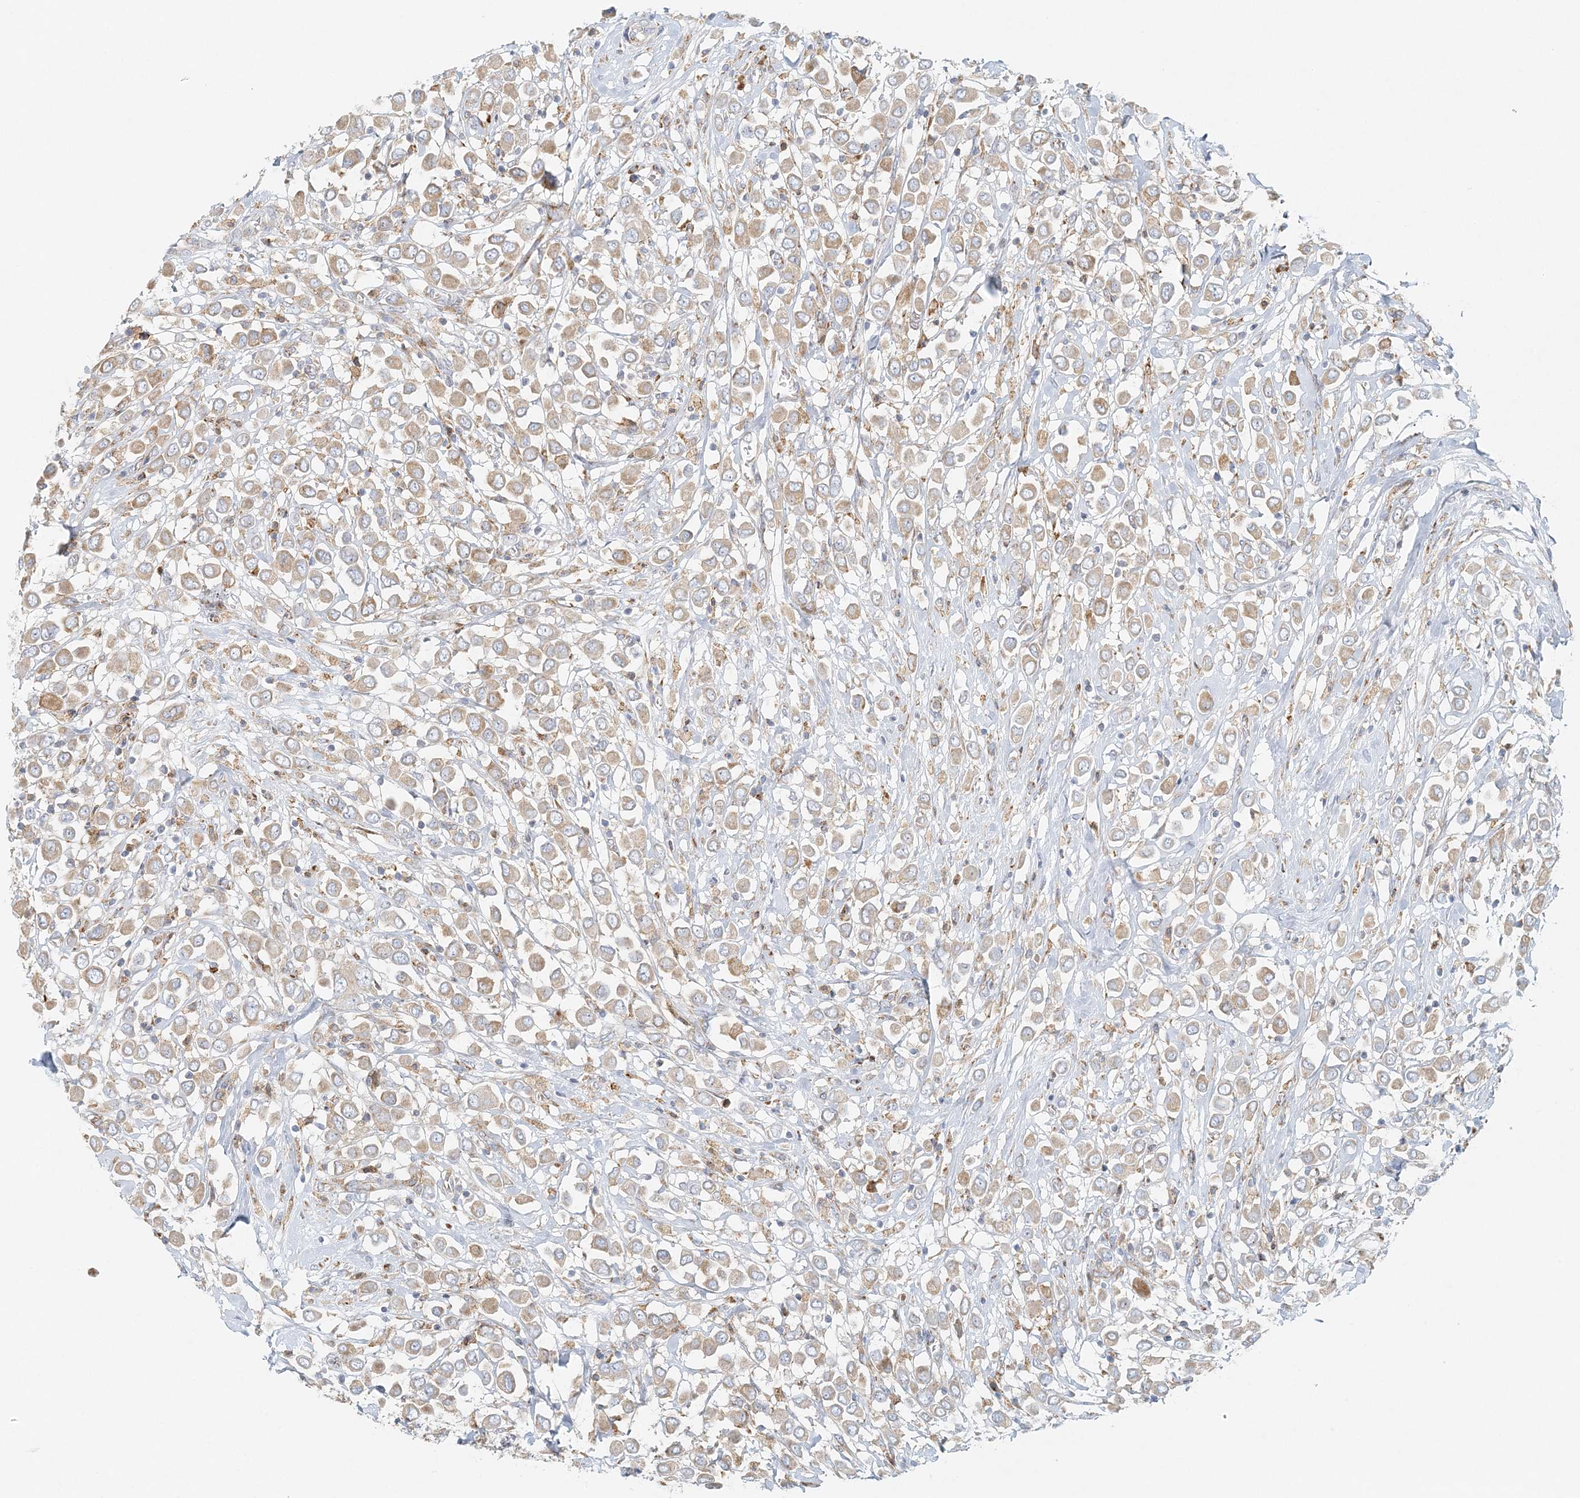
{"staining": {"intensity": "moderate", "quantity": ">75%", "location": "cytoplasmic/membranous"}, "tissue": "breast cancer", "cell_type": "Tumor cells", "image_type": "cancer", "snomed": [{"axis": "morphology", "description": "Duct carcinoma"}, {"axis": "topography", "description": "Breast"}], "caption": "Human intraductal carcinoma (breast) stained for a protein (brown) shows moderate cytoplasmic/membranous positive expression in about >75% of tumor cells.", "gene": "STK11IP", "patient": {"sex": "female", "age": 61}}